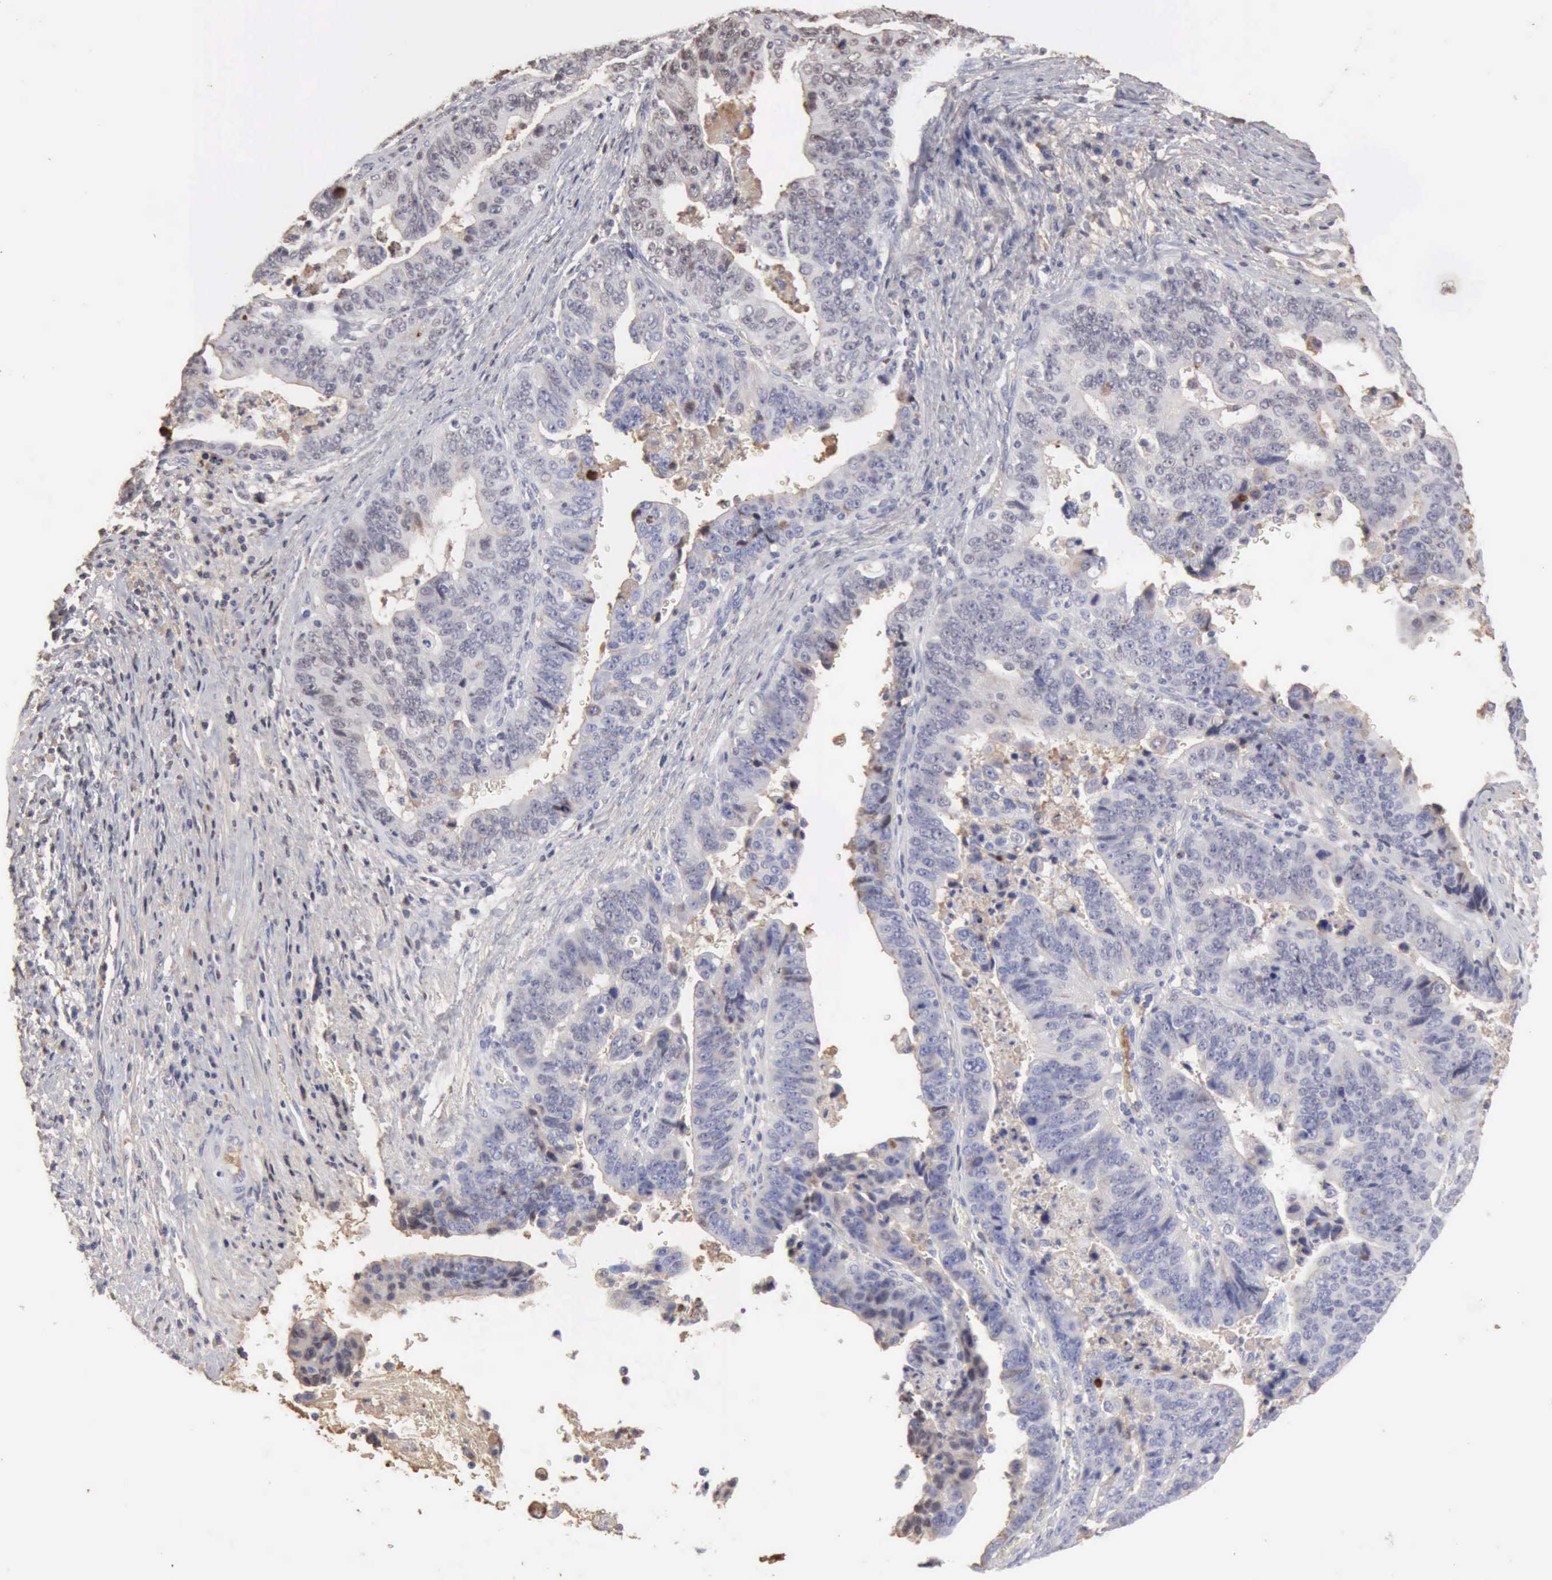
{"staining": {"intensity": "weak", "quantity": "<25%", "location": "nuclear"}, "tissue": "stomach cancer", "cell_type": "Tumor cells", "image_type": "cancer", "snomed": [{"axis": "morphology", "description": "Adenocarcinoma, NOS"}, {"axis": "topography", "description": "Stomach, upper"}], "caption": "A micrograph of human stomach adenocarcinoma is negative for staining in tumor cells.", "gene": "SERPINA1", "patient": {"sex": "female", "age": 50}}